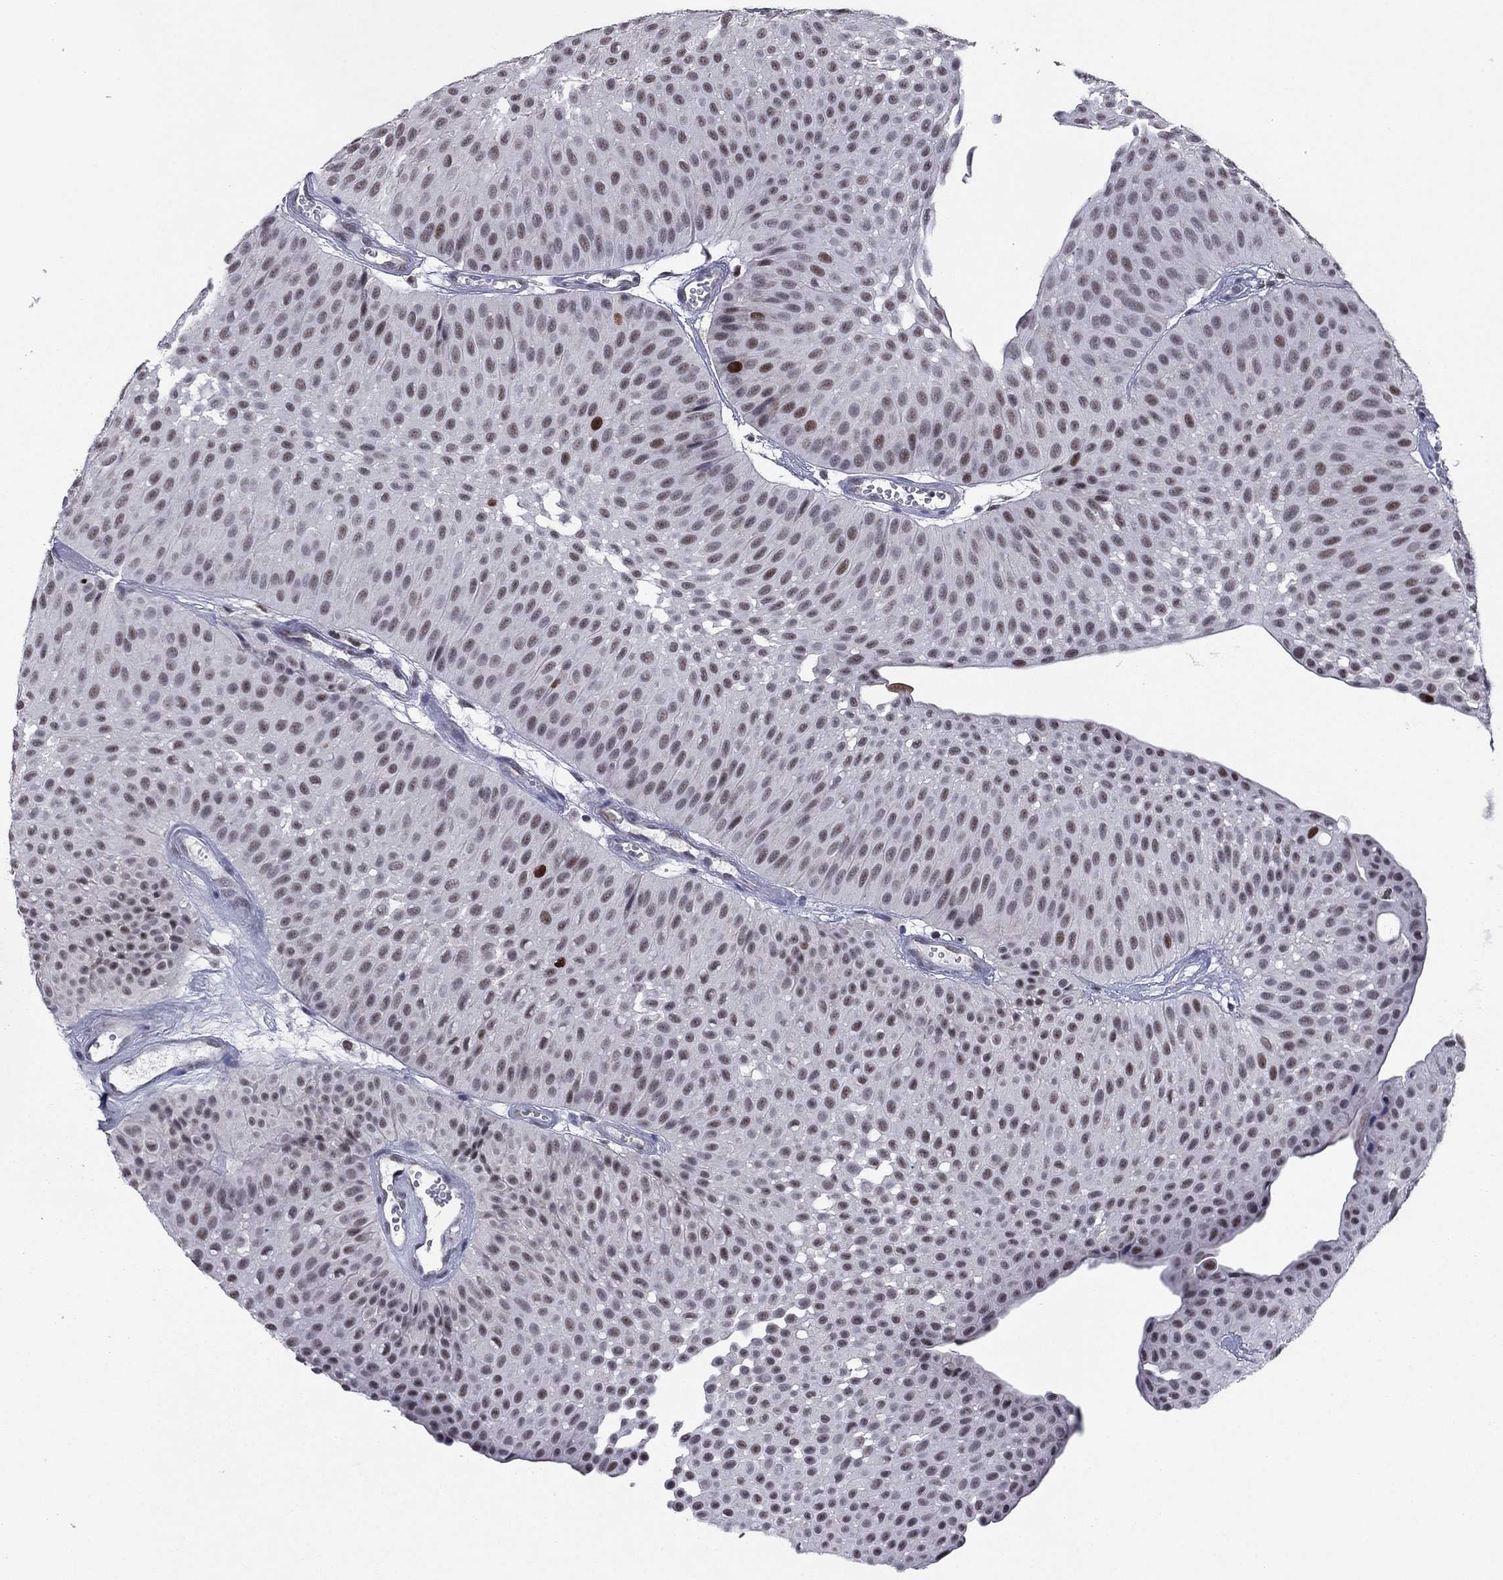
{"staining": {"intensity": "strong", "quantity": "<25%", "location": "nuclear"}, "tissue": "urothelial cancer", "cell_type": "Tumor cells", "image_type": "cancer", "snomed": [{"axis": "morphology", "description": "Urothelial carcinoma, Low grade"}, {"axis": "topography", "description": "Urinary bladder"}], "caption": "DAB immunohistochemical staining of low-grade urothelial carcinoma shows strong nuclear protein positivity in about <25% of tumor cells. The protein of interest is shown in brown color, while the nuclei are stained blue.", "gene": "CDCA5", "patient": {"sex": "male", "age": 64}}